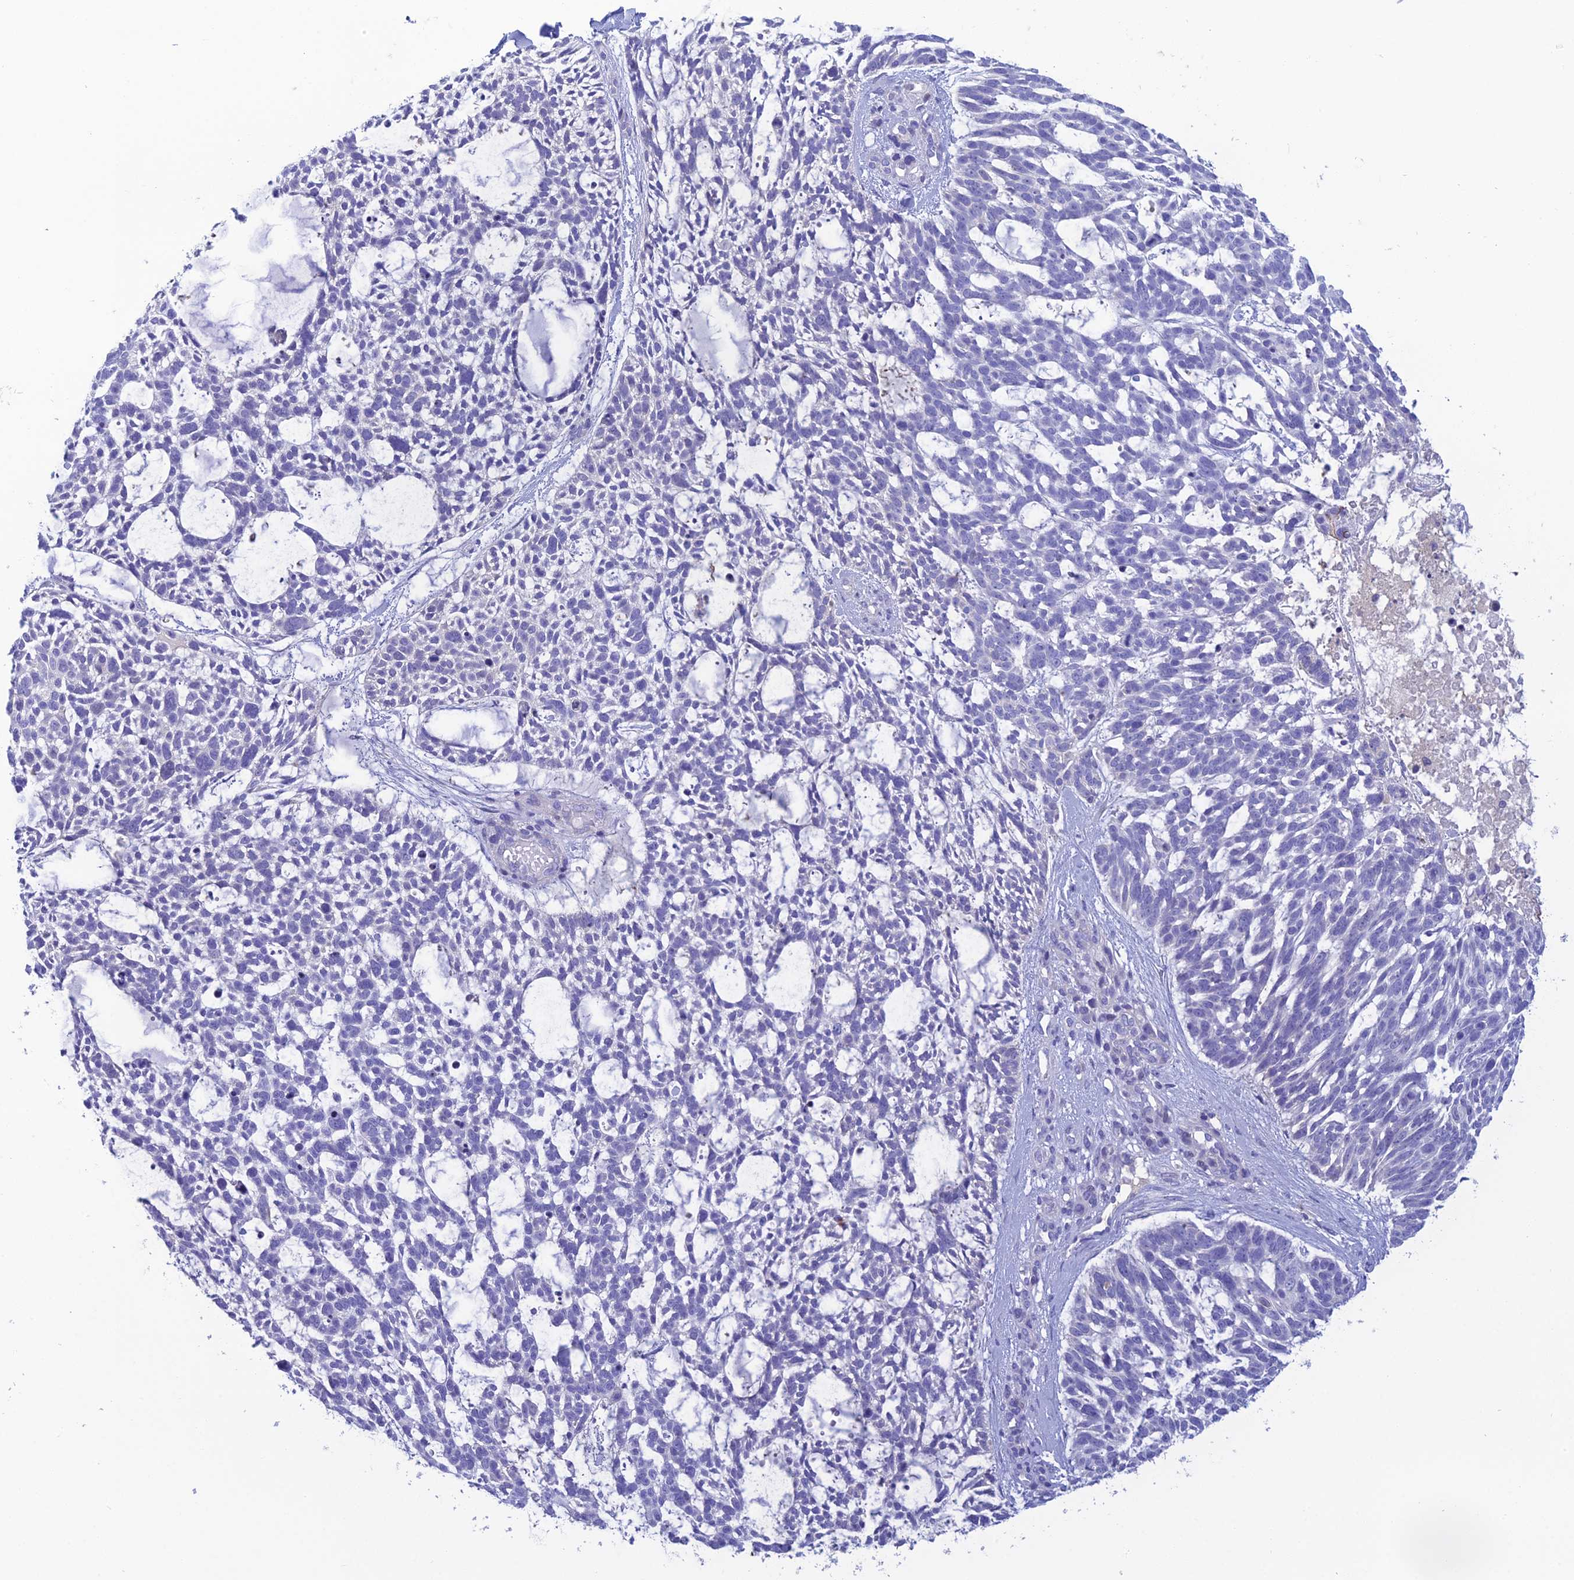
{"staining": {"intensity": "negative", "quantity": "none", "location": "none"}, "tissue": "skin cancer", "cell_type": "Tumor cells", "image_type": "cancer", "snomed": [{"axis": "morphology", "description": "Basal cell carcinoma"}, {"axis": "topography", "description": "Skin"}], "caption": "Immunohistochemistry (IHC) photomicrograph of human skin cancer (basal cell carcinoma) stained for a protein (brown), which reveals no positivity in tumor cells.", "gene": "CRB2", "patient": {"sex": "male", "age": 88}}